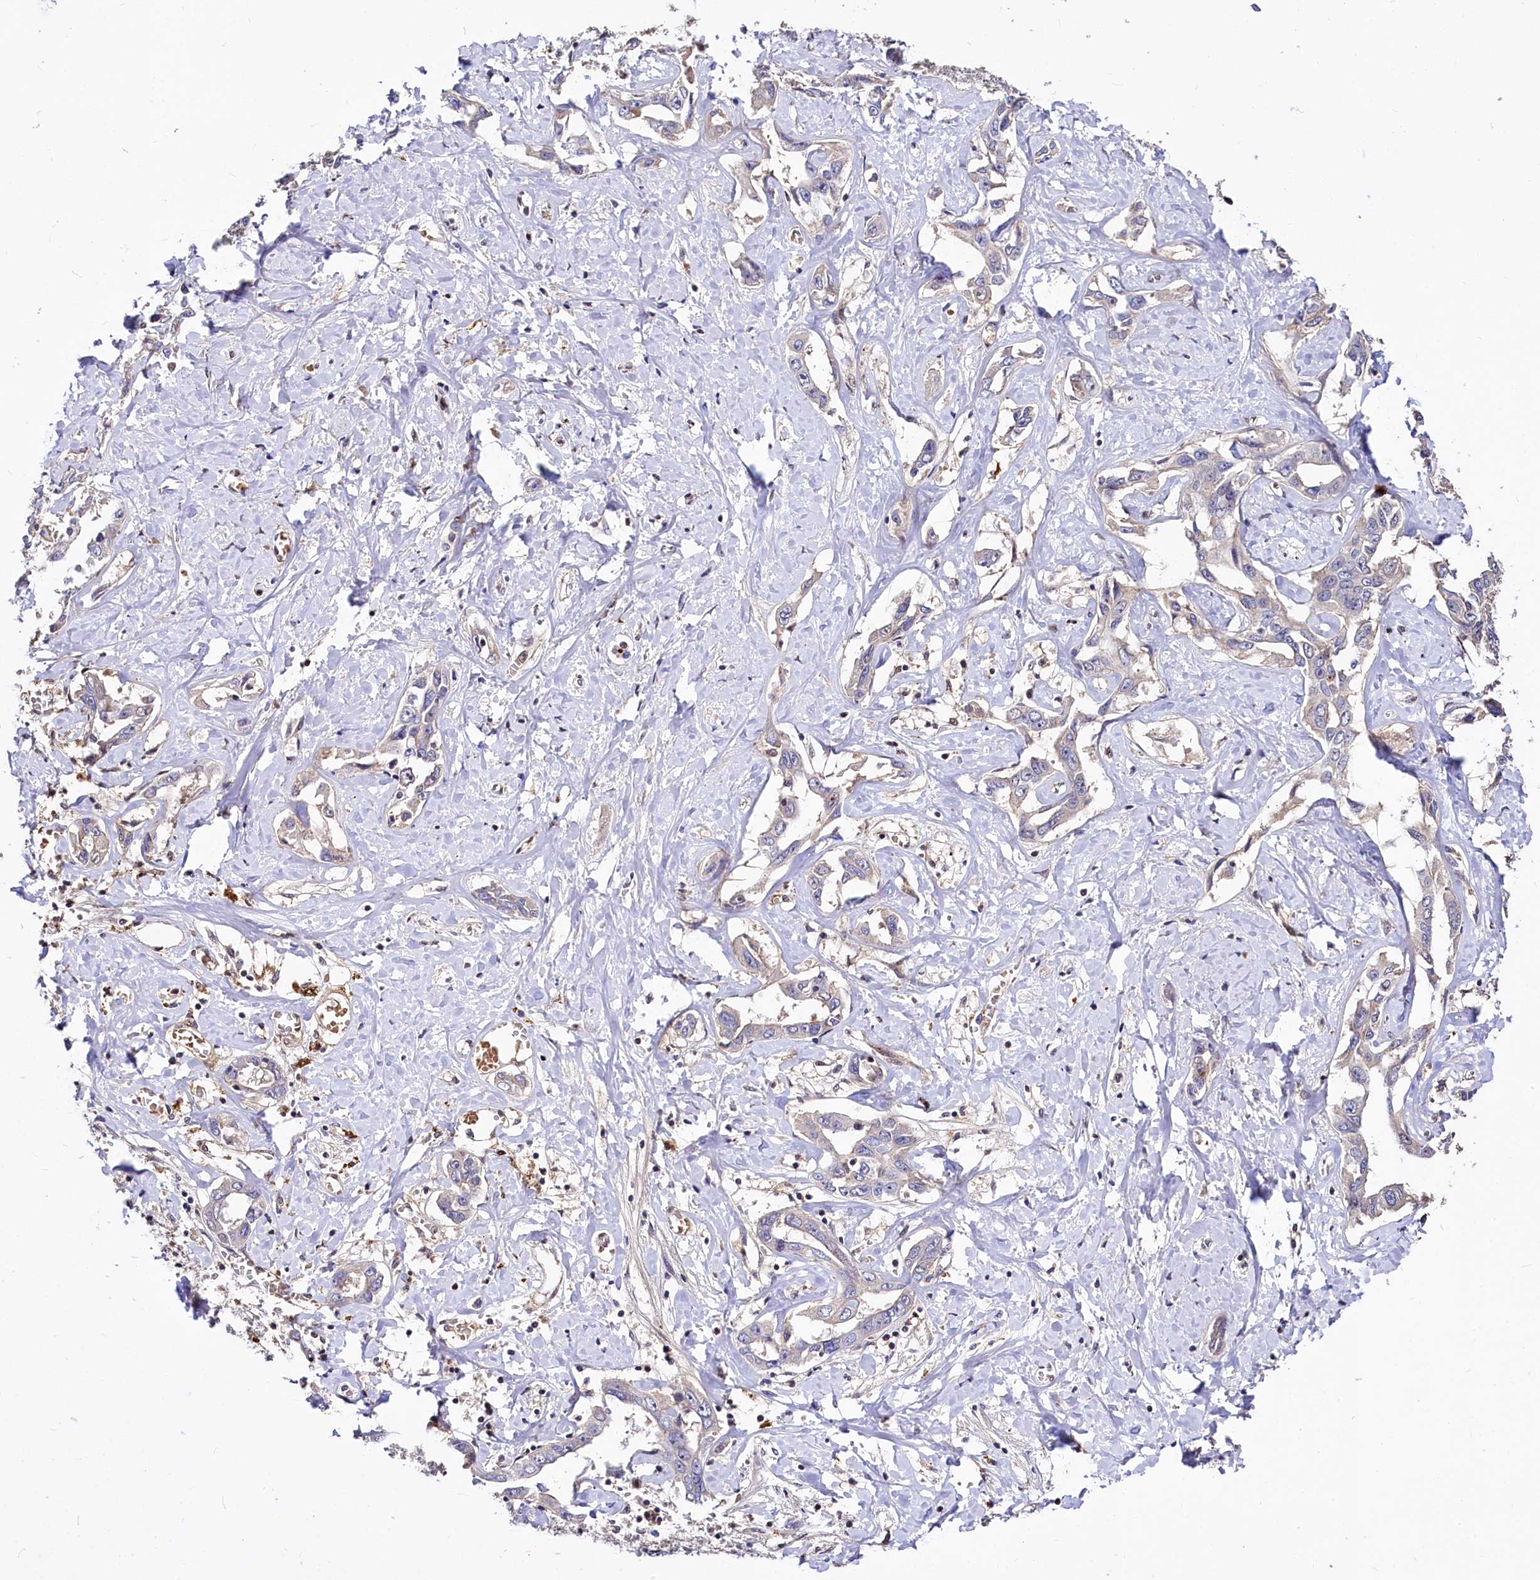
{"staining": {"intensity": "weak", "quantity": "<25%", "location": "cytoplasmic/membranous"}, "tissue": "liver cancer", "cell_type": "Tumor cells", "image_type": "cancer", "snomed": [{"axis": "morphology", "description": "Cholangiocarcinoma"}, {"axis": "topography", "description": "Liver"}], "caption": "This is an IHC photomicrograph of liver cholangiocarcinoma. There is no staining in tumor cells.", "gene": "ATG101", "patient": {"sex": "male", "age": 59}}